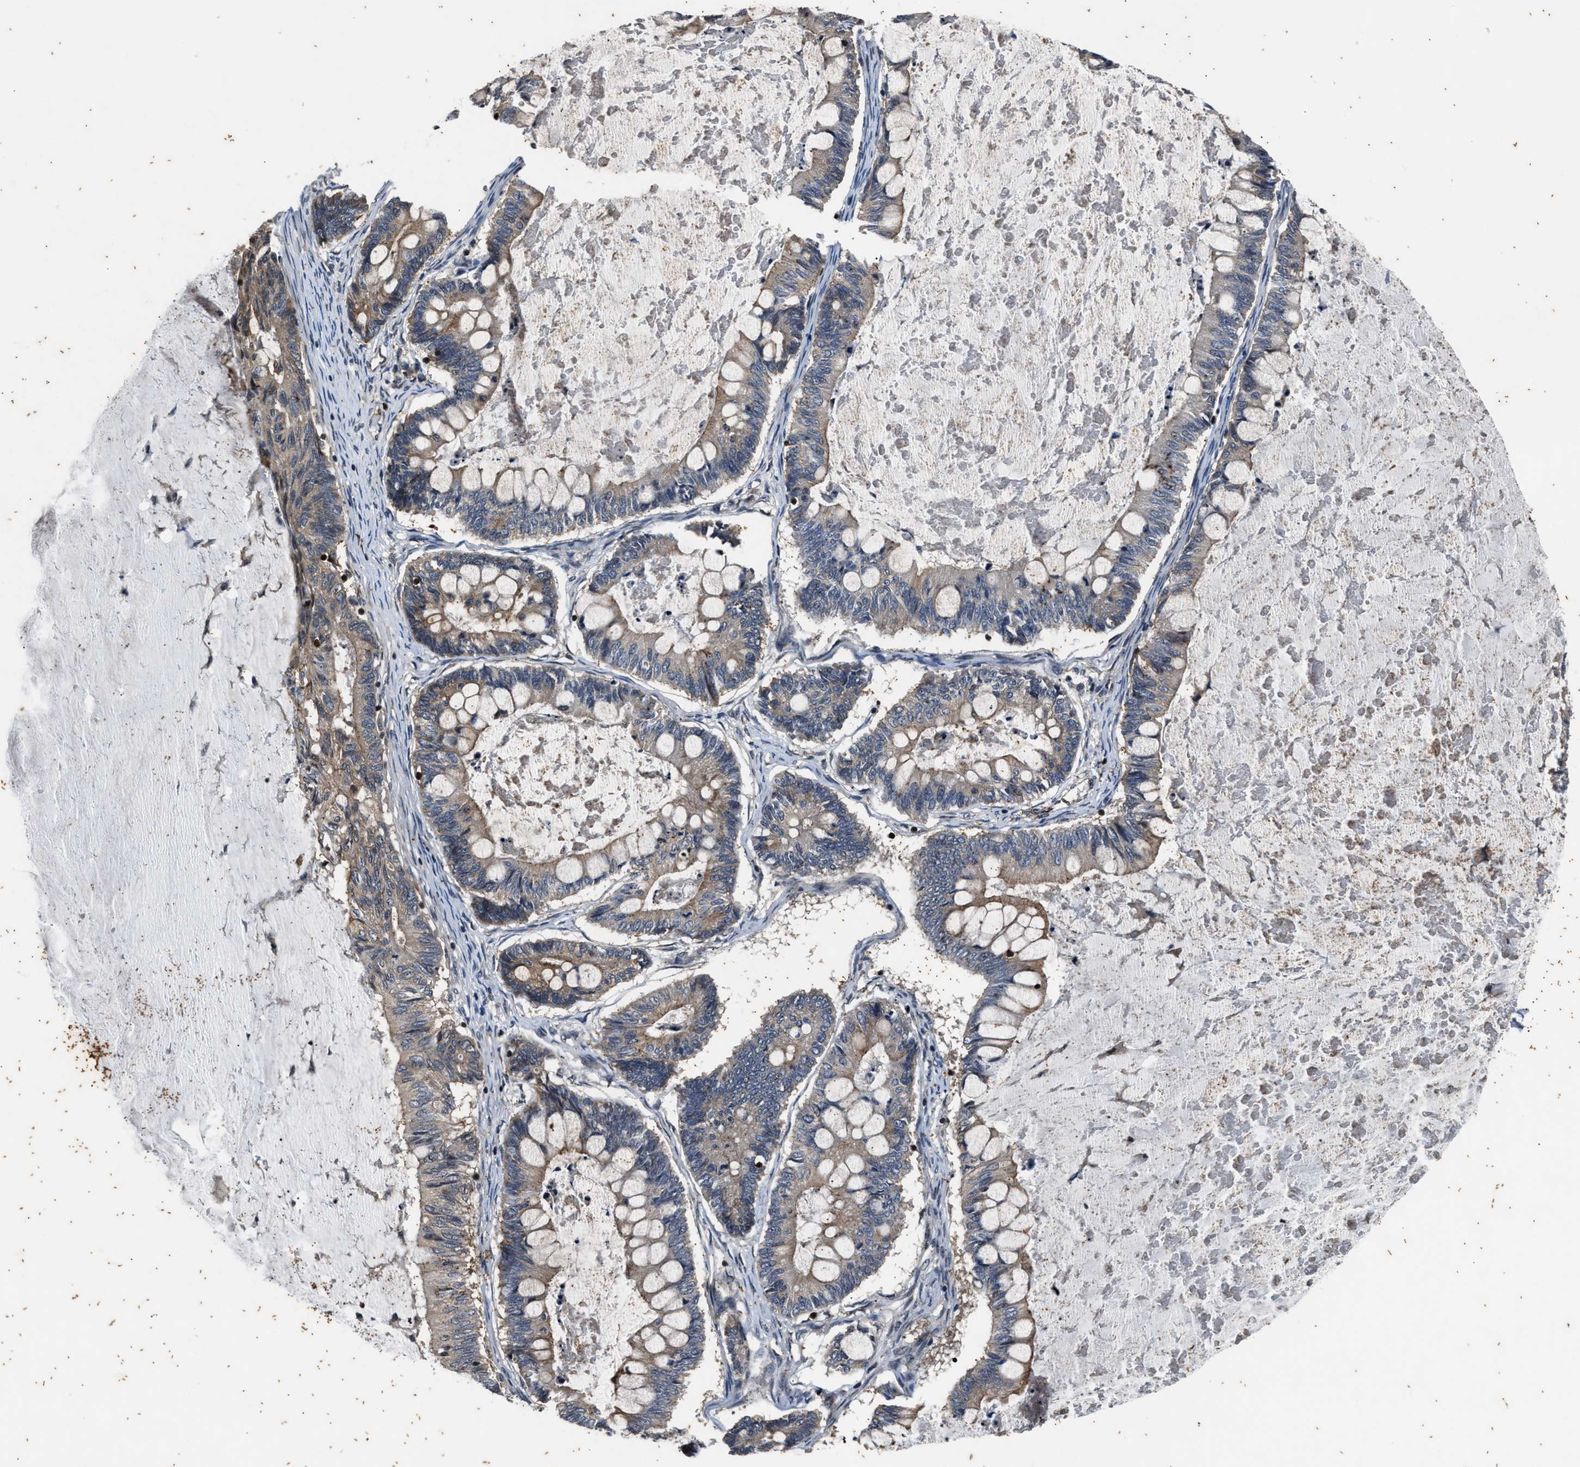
{"staining": {"intensity": "weak", "quantity": "25%-75%", "location": "cytoplasmic/membranous"}, "tissue": "ovarian cancer", "cell_type": "Tumor cells", "image_type": "cancer", "snomed": [{"axis": "morphology", "description": "Cystadenocarcinoma, mucinous, NOS"}, {"axis": "topography", "description": "Ovary"}], "caption": "Brown immunohistochemical staining in human ovarian cancer demonstrates weak cytoplasmic/membranous expression in approximately 25%-75% of tumor cells.", "gene": "PTPN7", "patient": {"sex": "female", "age": 61}}